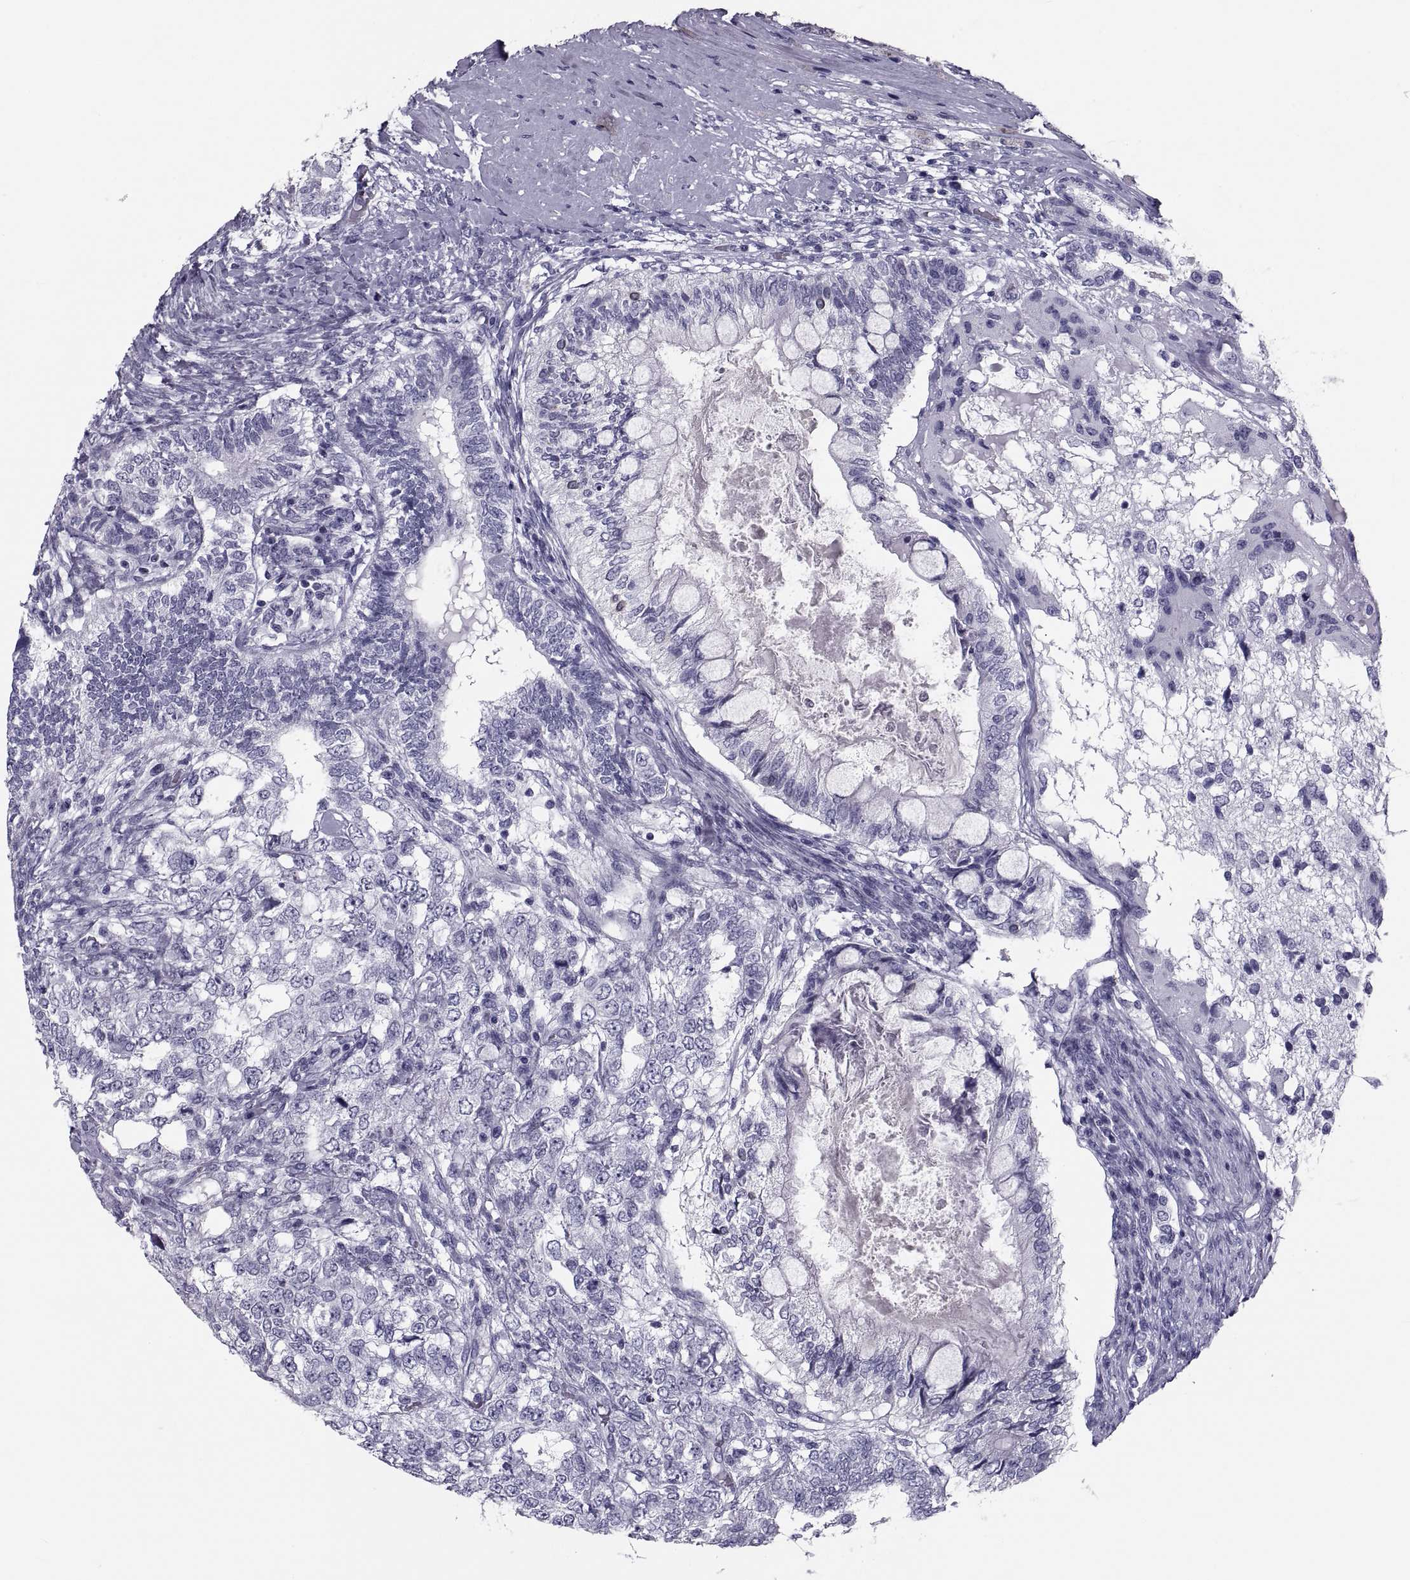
{"staining": {"intensity": "negative", "quantity": "none", "location": "none"}, "tissue": "testis cancer", "cell_type": "Tumor cells", "image_type": "cancer", "snomed": [{"axis": "morphology", "description": "Seminoma, NOS"}, {"axis": "morphology", "description": "Carcinoma, Embryonal, NOS"}, {"axis": "topography", "description": "Testis"}], "caption": "The histopathology image displays no significant staining in tumor cells of testis cancer. (Immunohistochemistry (ihc), brightfield microscopy, high magnification).", "gene": "CRISP1", "patient": {"sex": "male", "age": 41}}